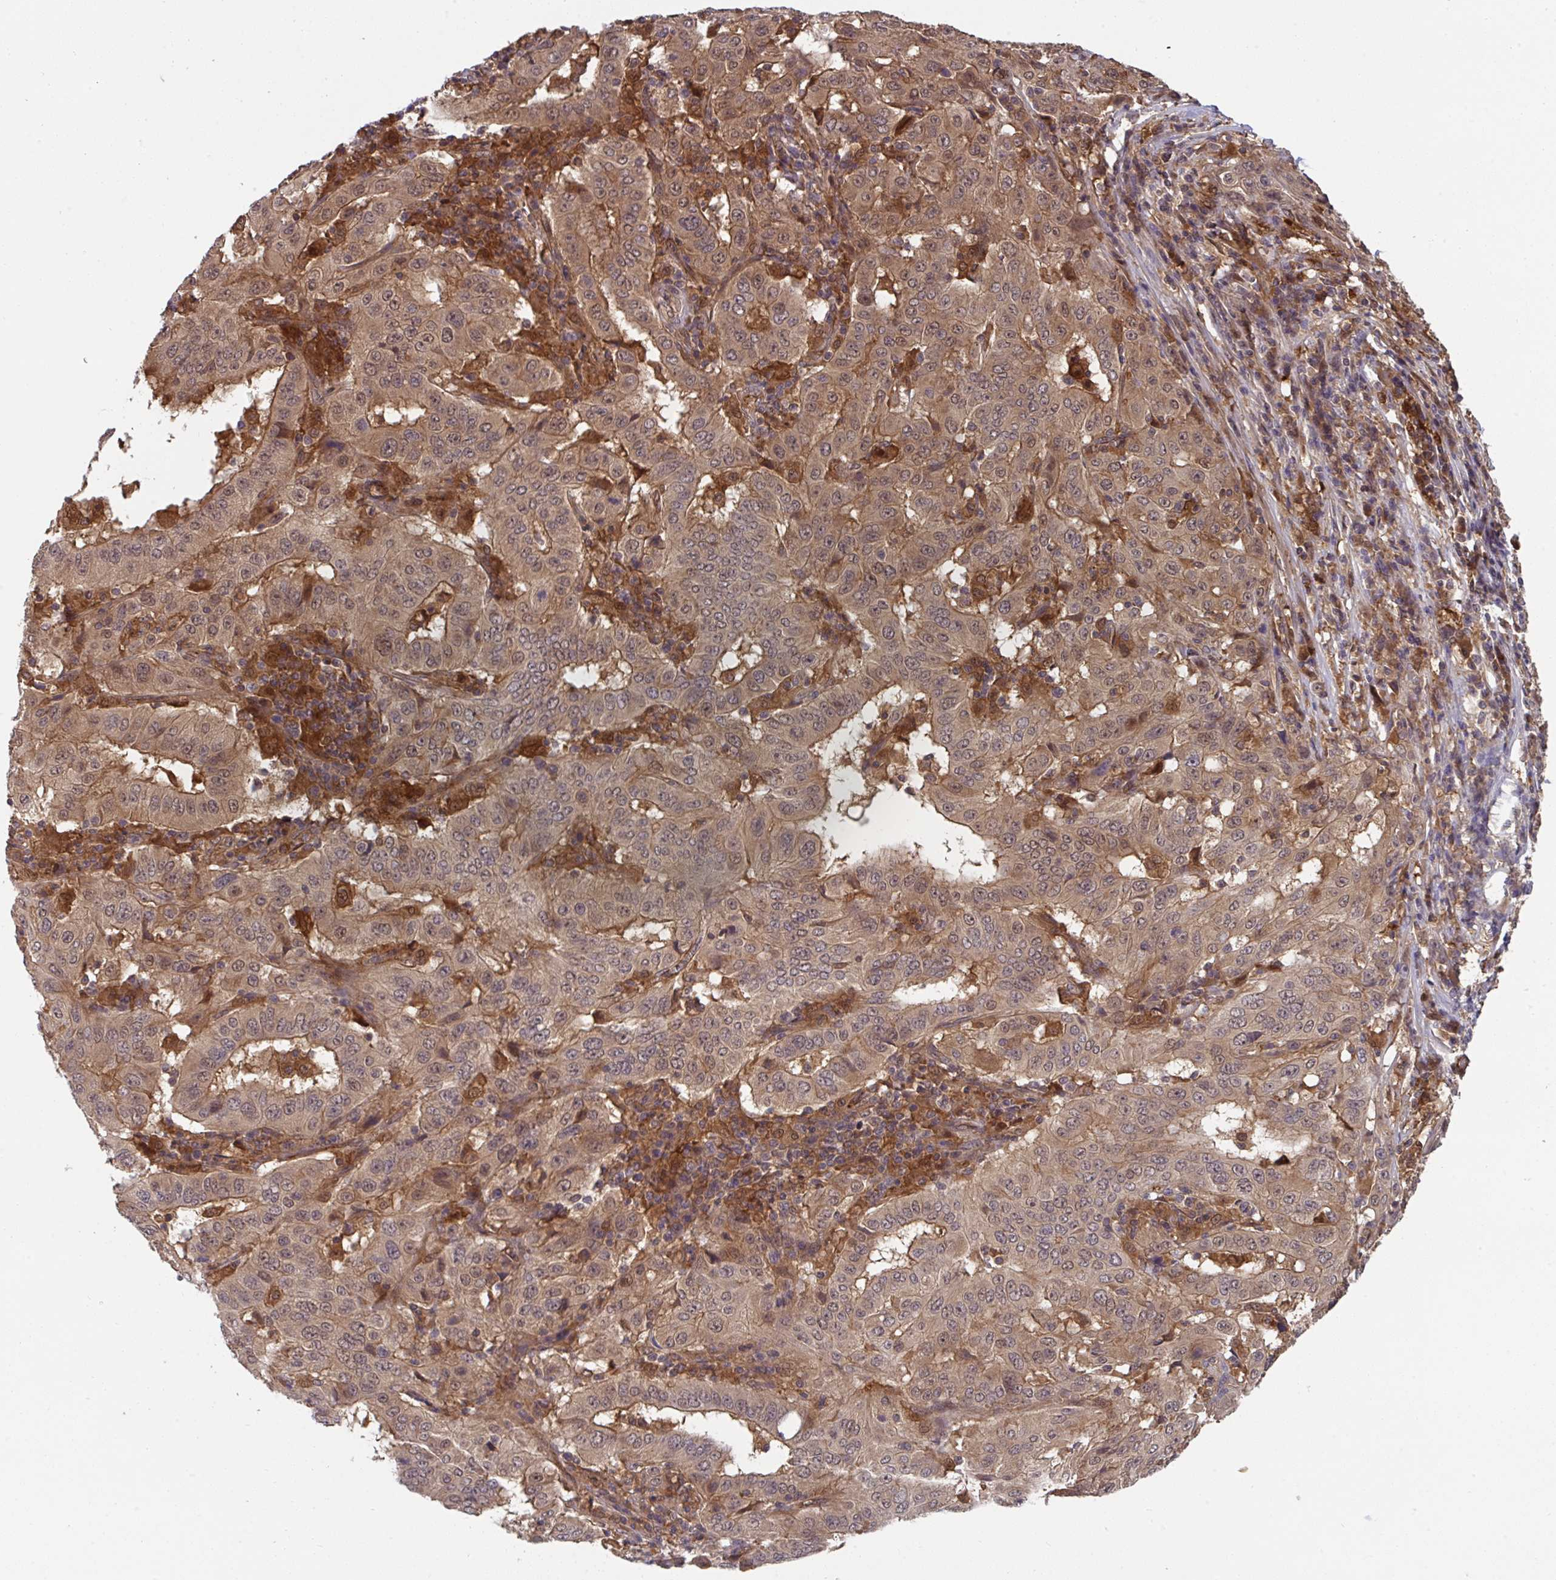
{"staining": {"intensity": "weak", "quantity": ">75%", "location": "cytoplasmic/membranous,nuclear"}, "tissue": "pancreatic cancer", "cell_type": "Tumor cells", "image_type": "cancer", "snomed": [{"axis": "morphology", "description": "Adenocarcinoma, NOS"}, {"axis": "topography", "description": "Pancreas"}], "caption": "Immunohistochemical staining of pancreatic cancer shows weak cytoplasmic/membranous and nuclear protein positivity in about >75% of tumor cells. (Brightfield microscopy of DAB IHC at high magnification).", "gene": "TIGAR", "patient": {"sex": "male", "age": 63}}